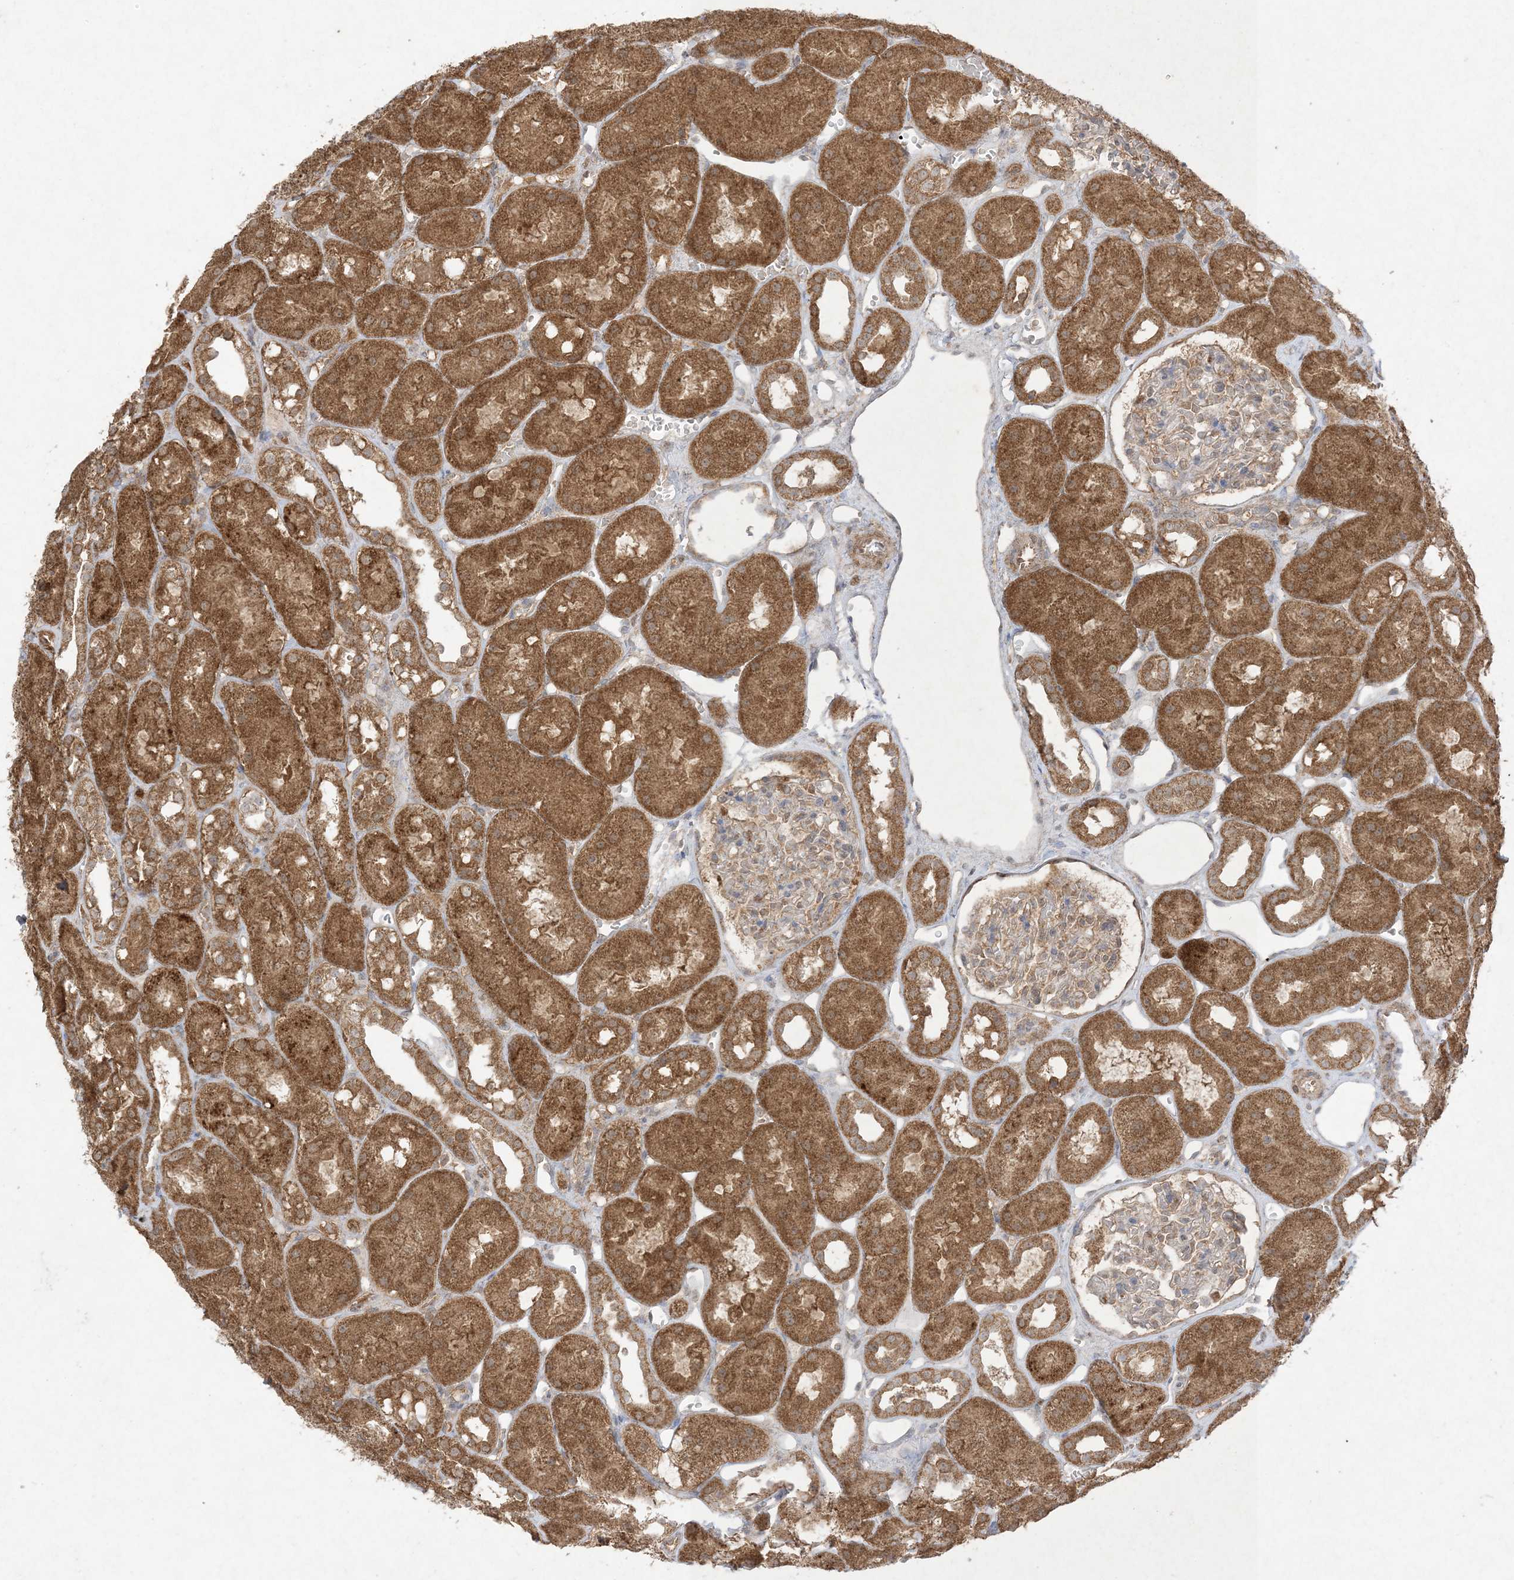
{"staining": {"intensity": "moderate", "quantity": ">75%", "location": "cytoplasmic/membranous"}, "tissue": "kidney", "cell_type": "Cells in glomeruli", "image_type": "normal", "snomed": [{"axis": "morphology", "description": "Normal tissue, NOS"}, {"axis": "topography", "description": "Kidney"}], "caption": "Normal kidney was stained to show a protein in brown. There is medium levels of moderate cytoplasmic/membranous expression in about >75% of cells in glomeruli. The protein of interest is shown in brown color, while the nuclei are stained blue.", "gene": "UBE2C", "patient": {"sex": "male", "age": 16}}